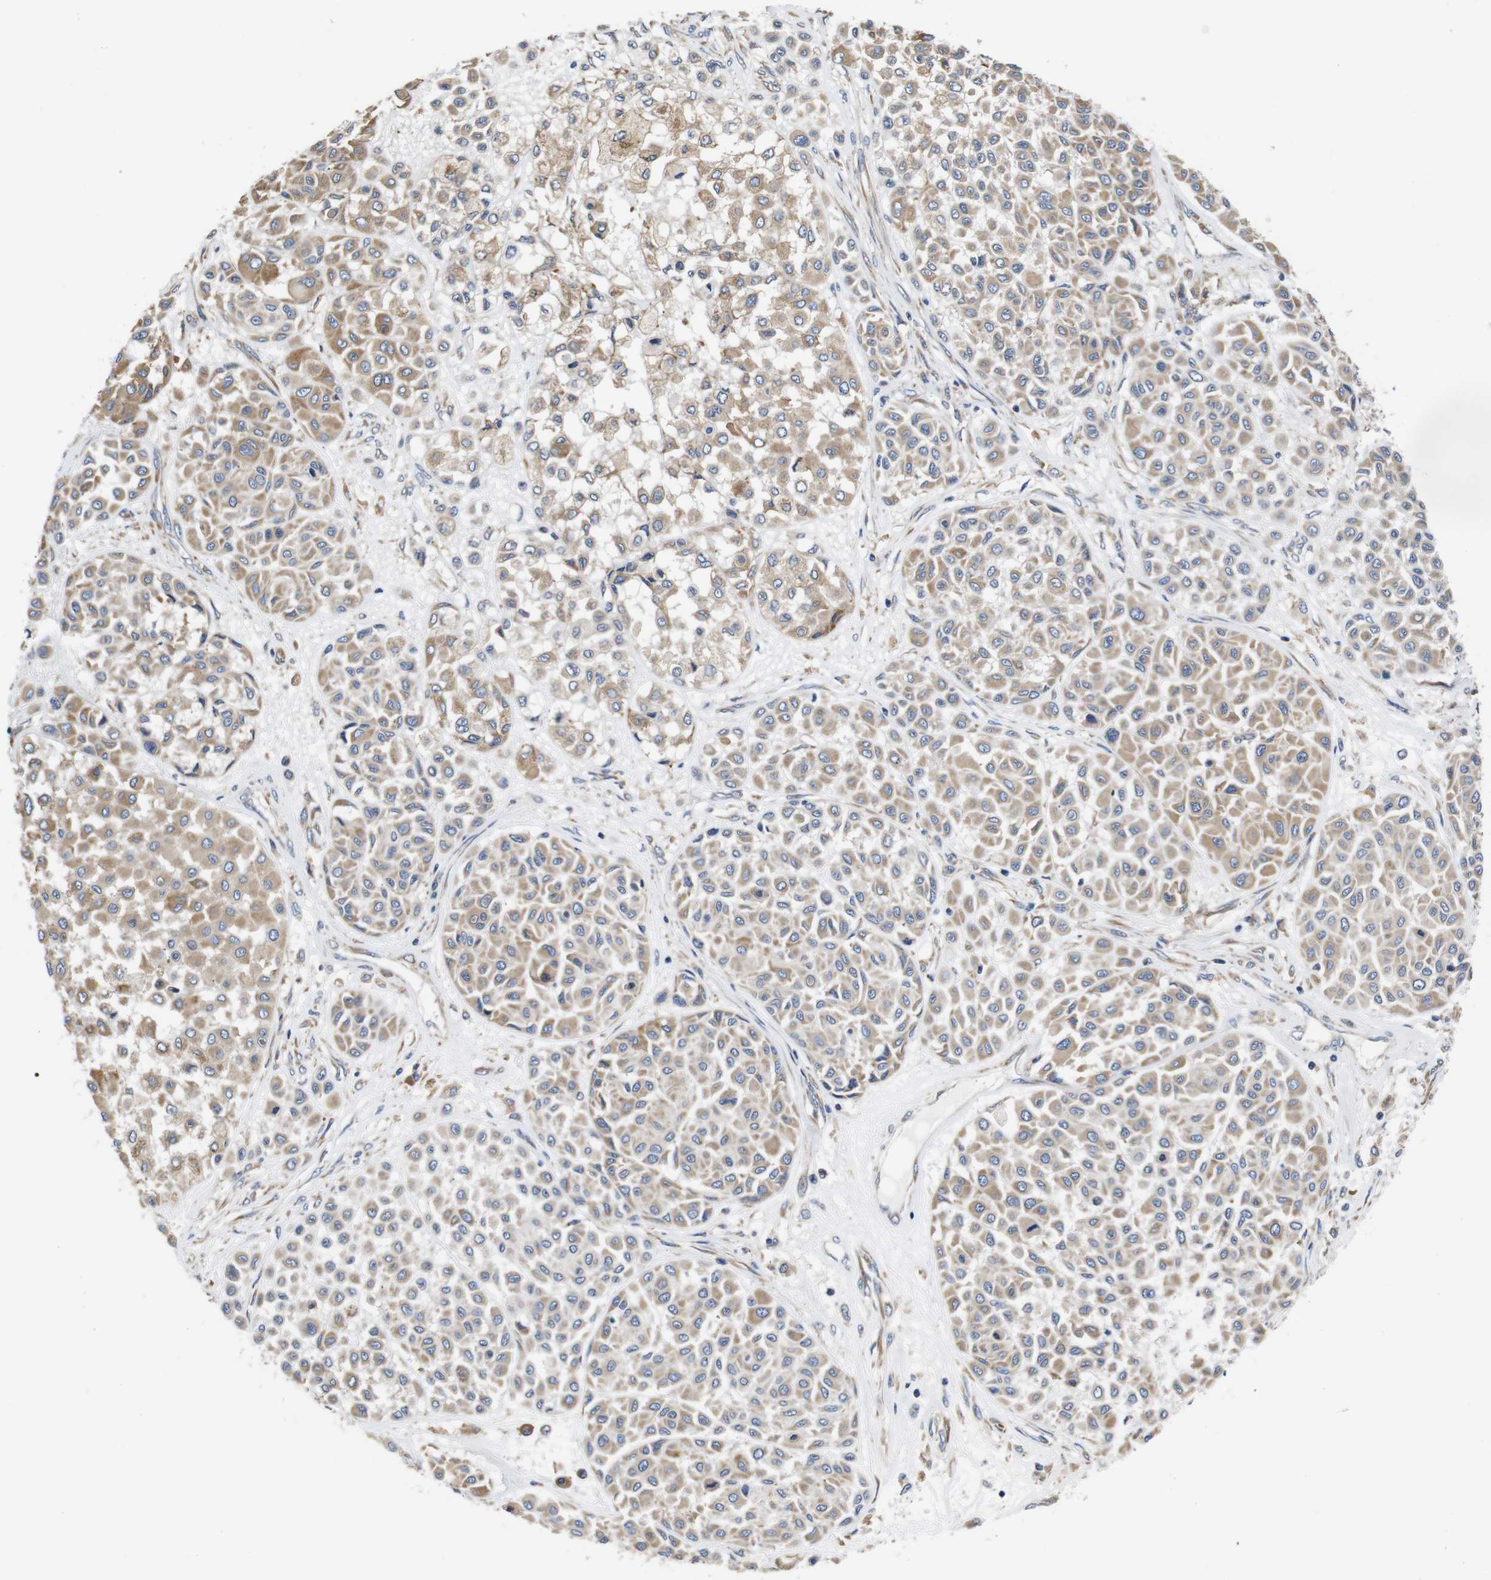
{"staining": {"intensity": "moderate", "quantity": ">75%", "location": "cytoplasmic/membranous"}, "tissue": "melanoma", "cell_type": "Tumor cells", "image_type": "cancer", "snomed": [{"axis": "morphology", "description": "Malignant melanoma, Metastatic site"}, {"axis": "topography", "description": "Soft tissue"}], "caption": "Tumor cells display moderate cytoplasmic/membranous staining in about >75% of cells in melanoma.", "gene": "MARCHF7", "patient": {"sex": "male", "age": 41}}